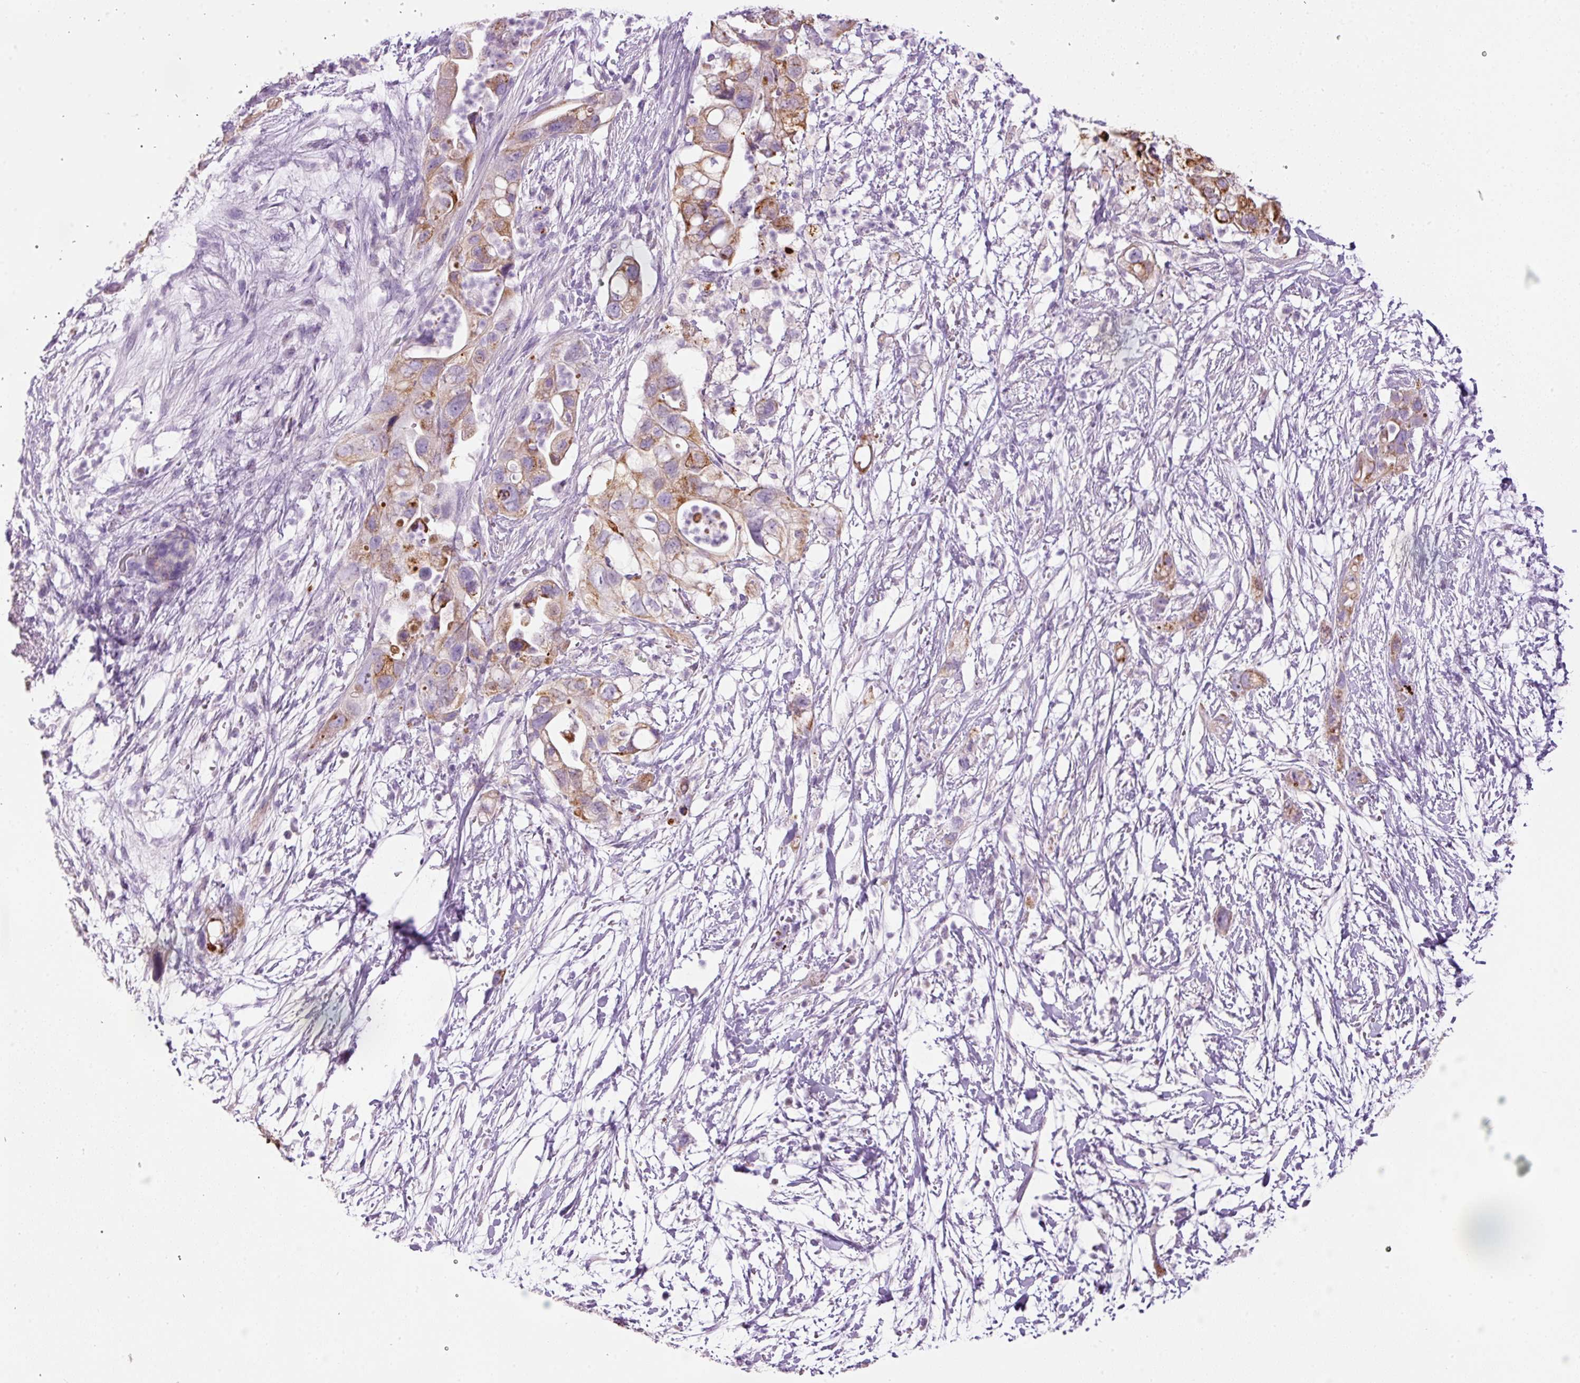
{"staining": {"intensity": "moderate", "quantity": "25%-75%", "location": "cytoplasmic/membranous"}, "tissue": "pancreatic cancer", "cell_type": "Tumor cells", "image_type": "cancer", "snomed": [{"axis": "morphology", "description": "Adenocarcinoma, NOS"}, {"axis": "topography", "description": "Pancreas"}], "caption": "Human pancreatic cancer stained with a protein marker displays moderate staining in tumor cells.", "gene": "CARD16", "patient": {"sex": "female", "age": 72}}